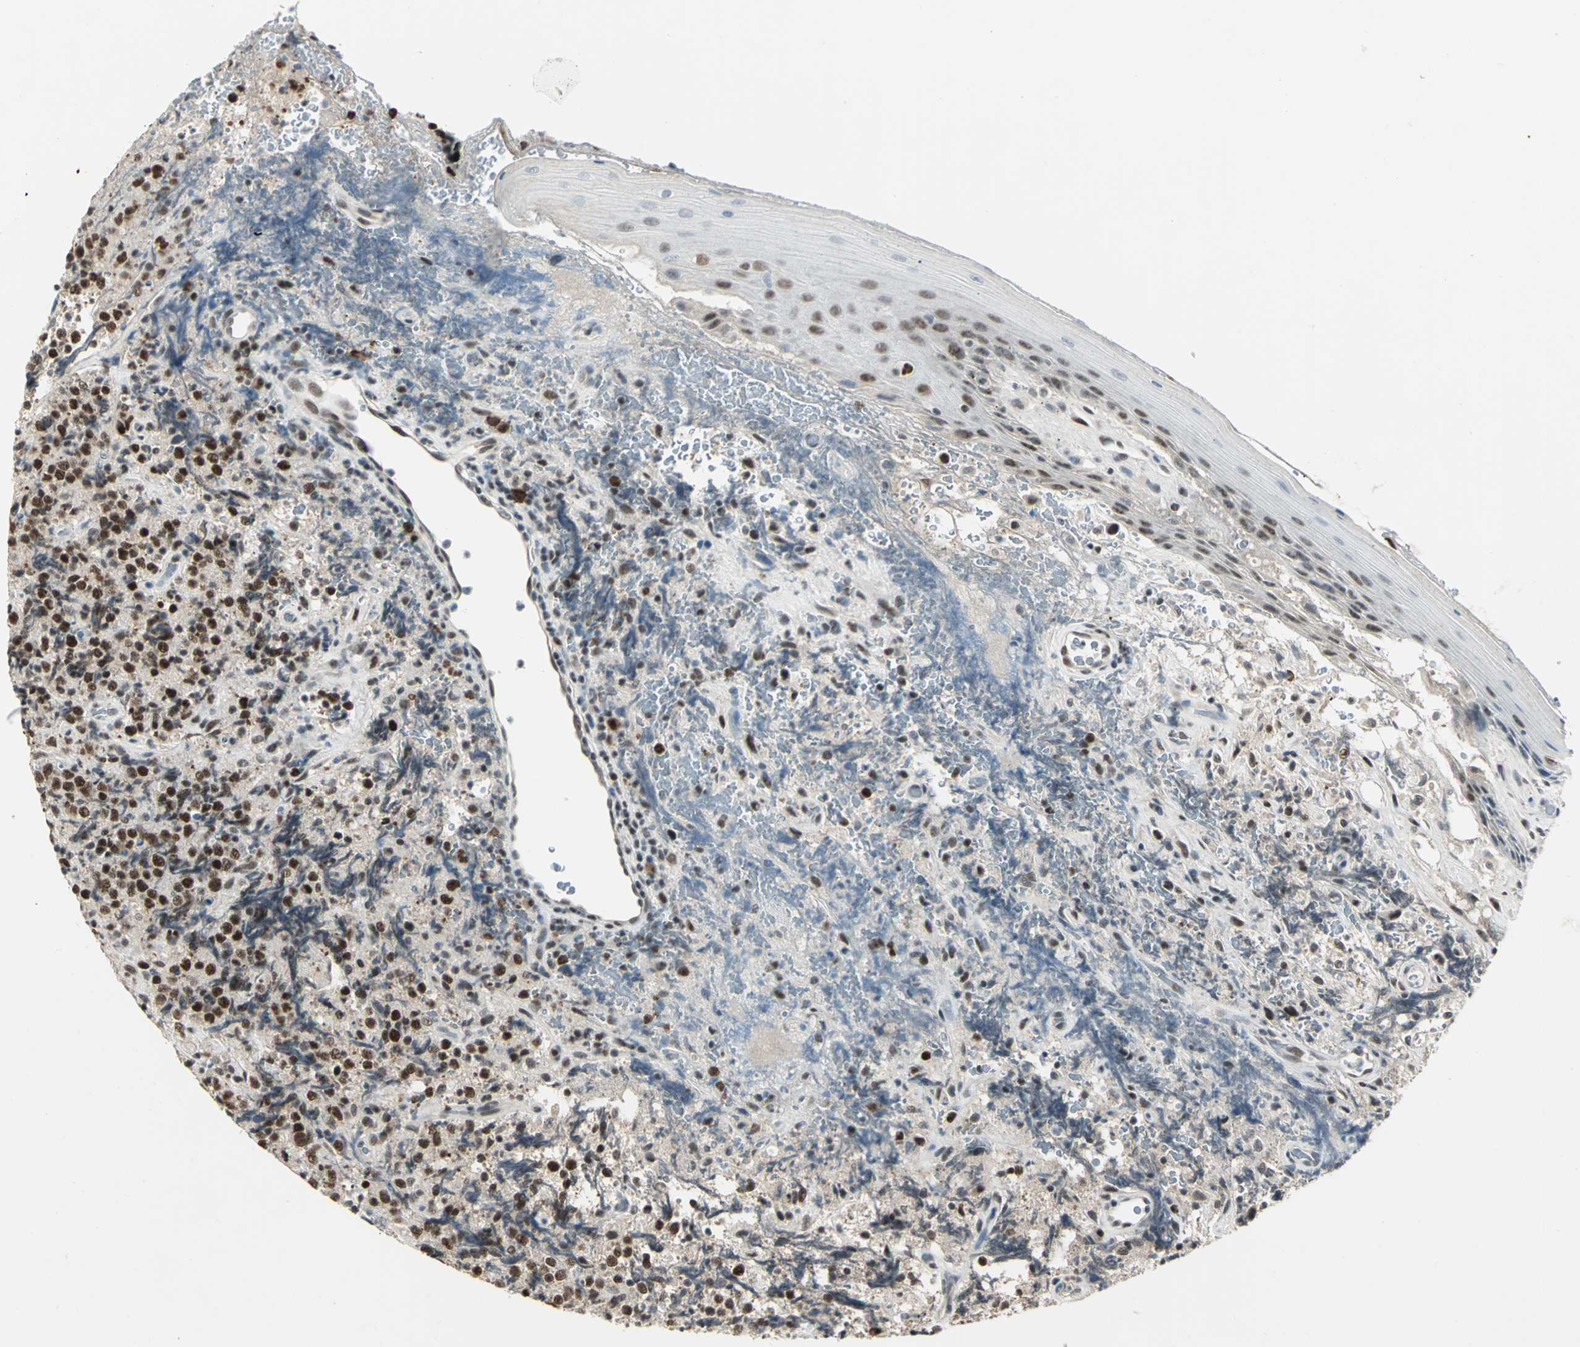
{"staining": {"intensity": "strong", "quantity": ">75%", "location": "nuclear"}, "tissue": "lymphoma", "cell_type": "Tumor cells", "image_type": "cancer", "snomed": [{"axis": "morphology", "description": "Malignant lymphoma, non-Hodgkin's type, High grade"}, {"axis": "topography", "description": "Tonsil"}], "caption": "An image showing strong nuclear staining in approximately >75% of tumor cells in high-grade malignant lymphoma, non-Hodgkin's type, as visualized by brown immunohistochemical staining.", "gene": "CCNT1", "patient": {"sex": "female", "age": 36}}